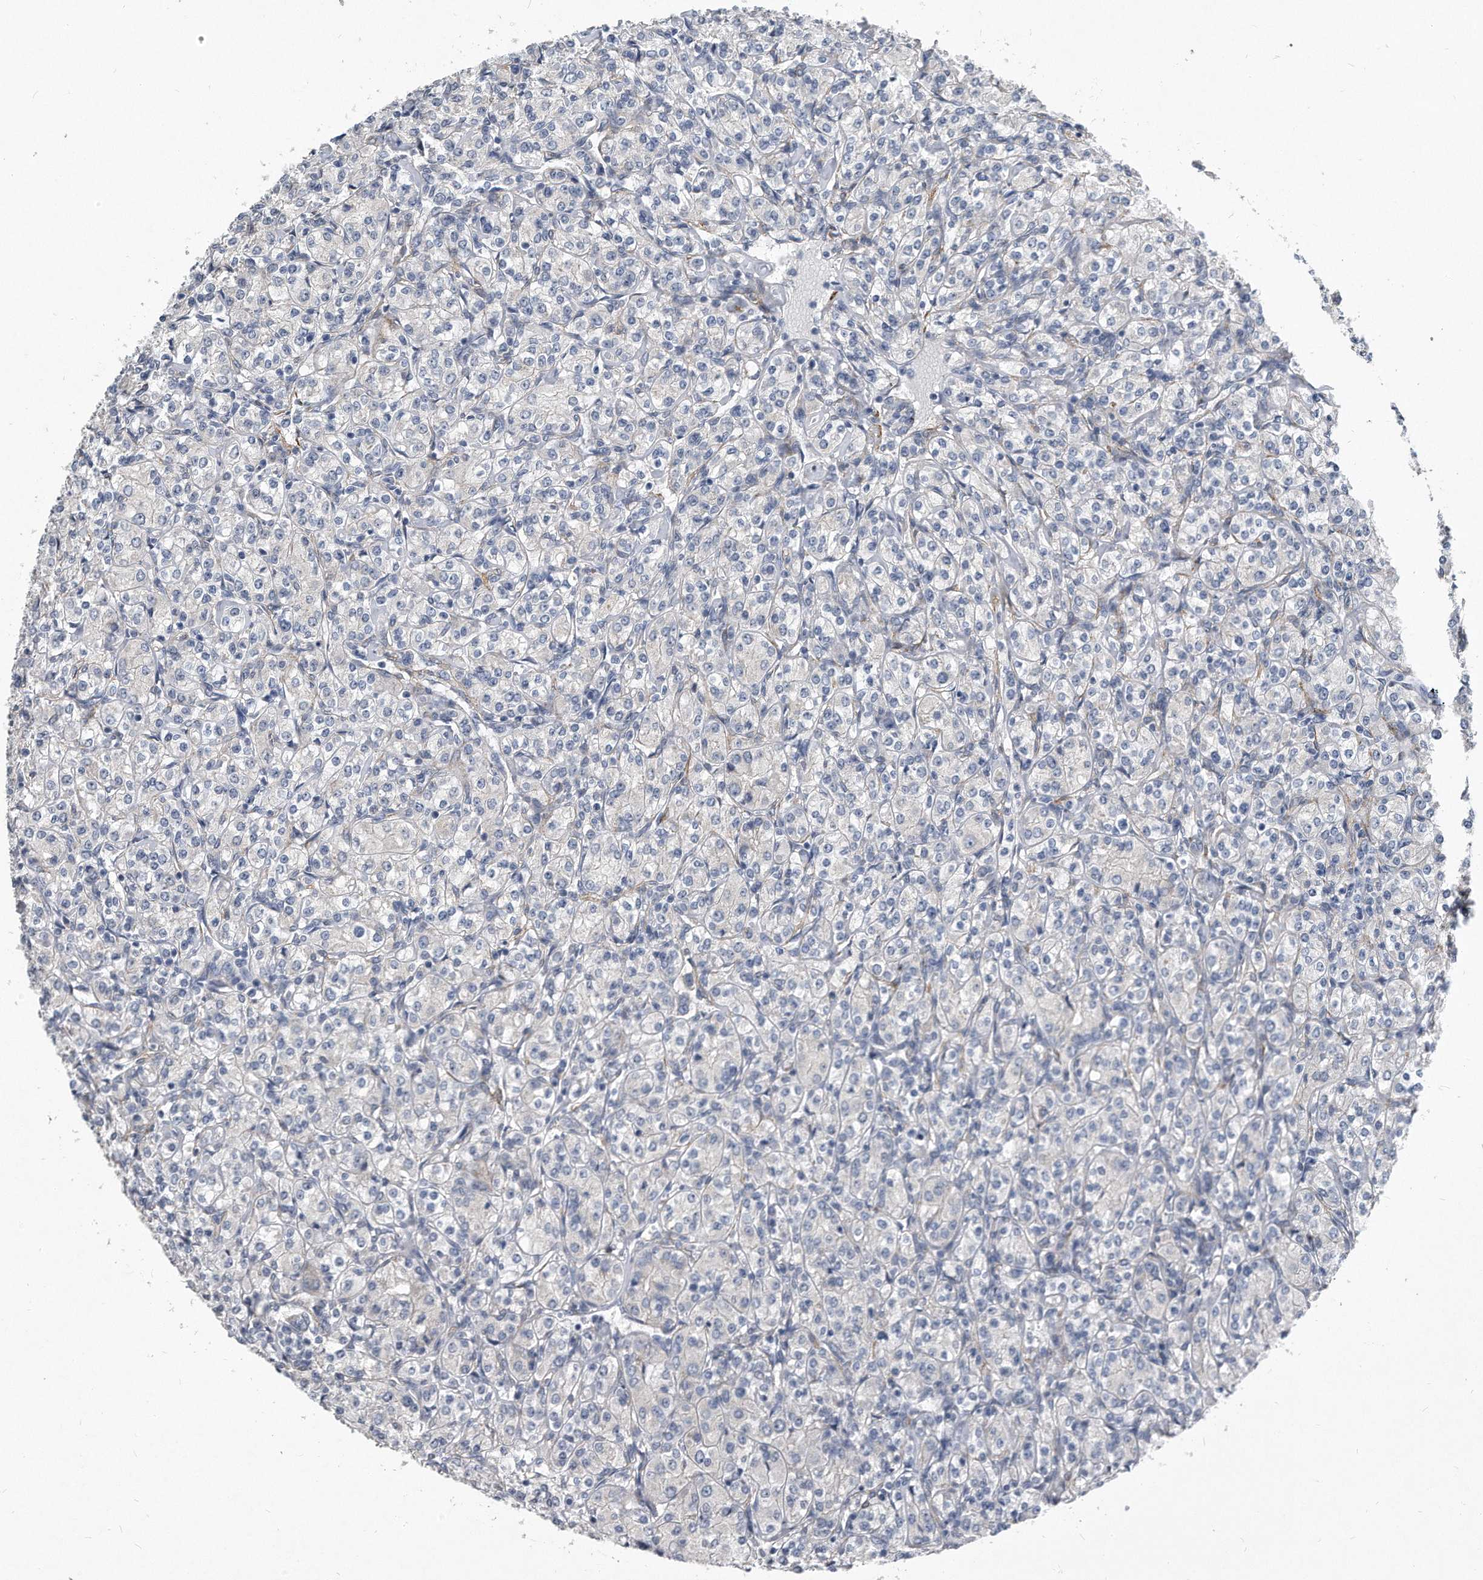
{"staining": {"intensity": "negative", "quantity": "none", "location": "none"}, "tissue": "renal cancer", "cell_type": "Tumor cells", "image_type": "cancer", "snomed": [{"axis": "morphology", "description": "Adenocarcinoma, NOS"}, {"axis": "topography", "description": "Kidney"}], "caption": "This is a image of IHC staining of renal cancer (adenocarcinoma), which shows no expression in tumor cells.", "gene": "EIF2B4", "patient": {"sex": "male", "age": 77}}